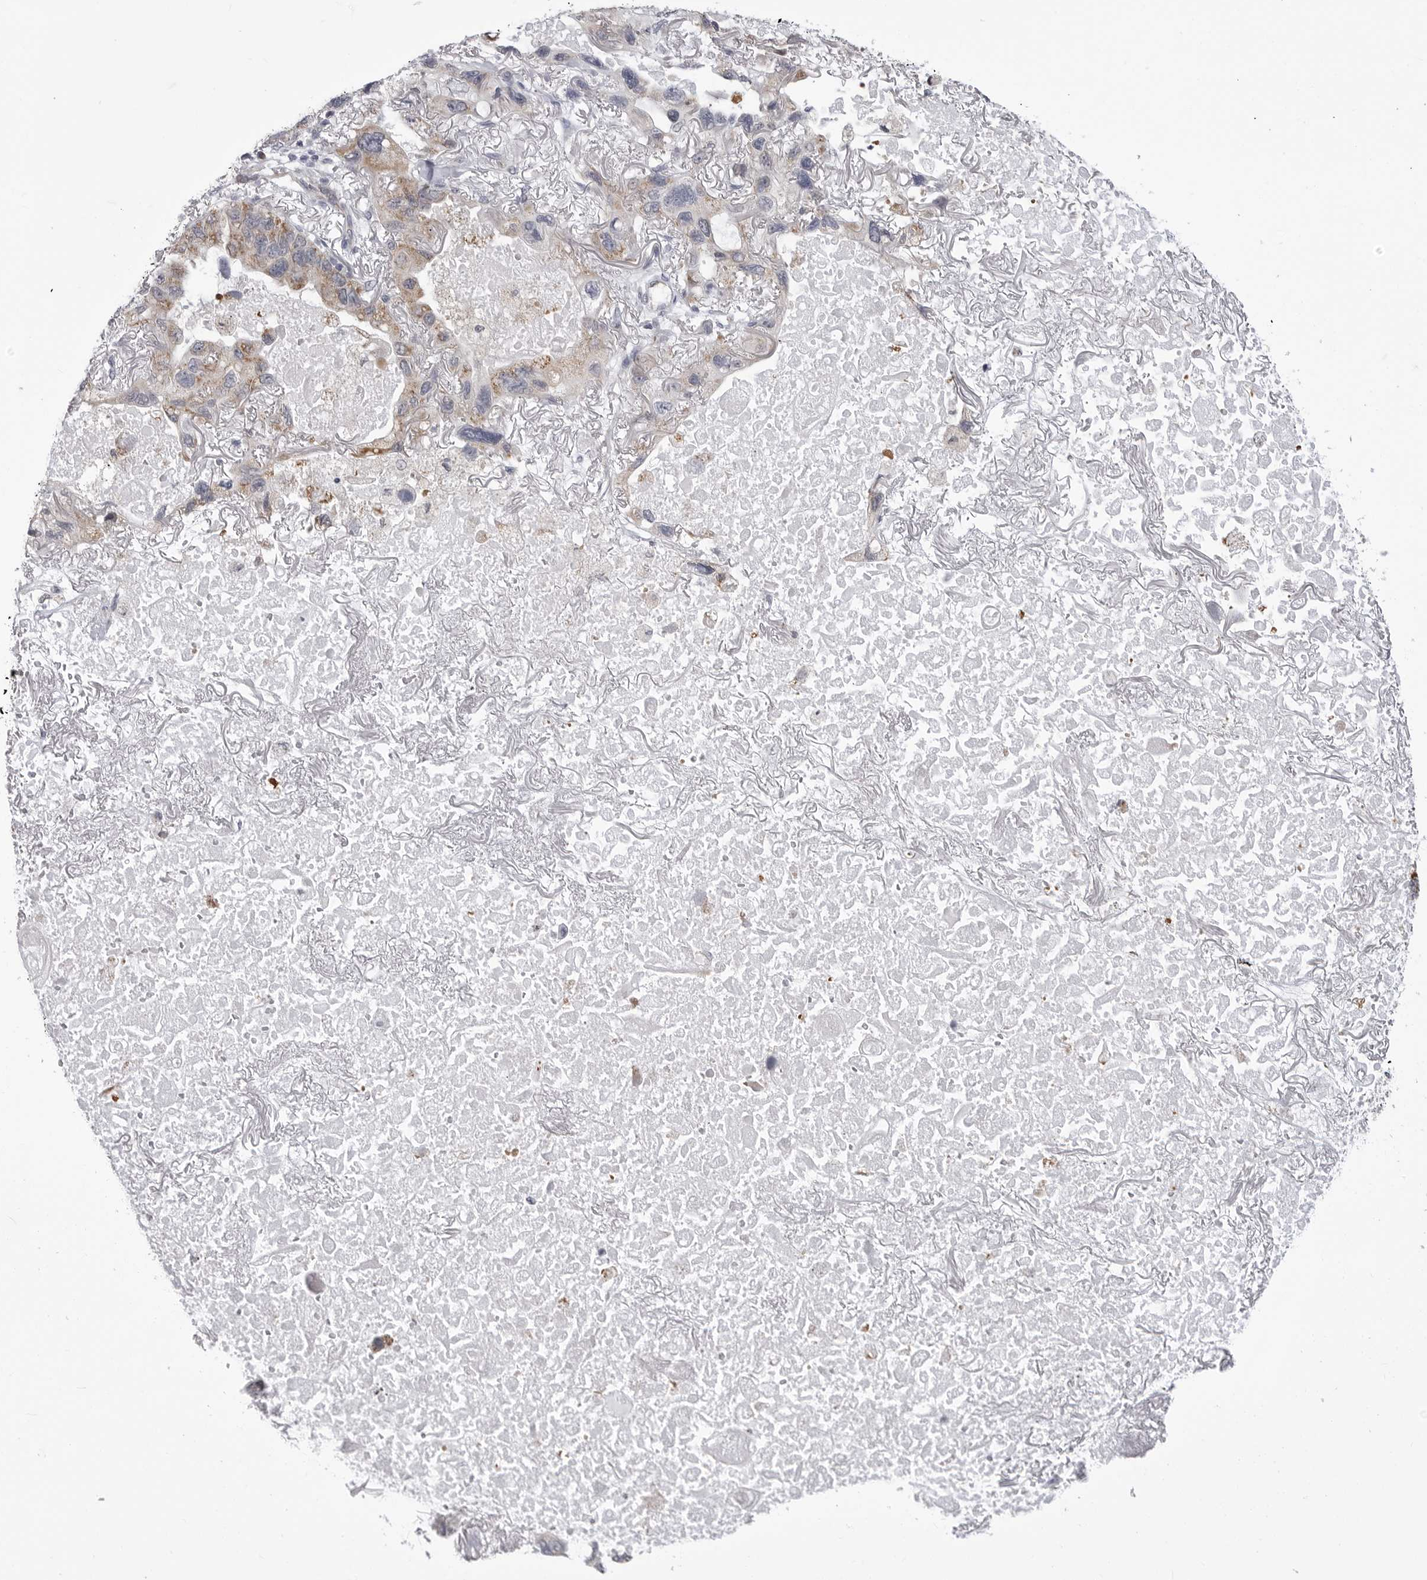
{"staining": {"intensity": "weak", "quantity": "25%-75%", "location": "cytoplasmic/membranous"}, "tissue": "lung cancer", "cell_type": "Tumor cells", "image_type": "cancer", "snomed": [{"axis": "morphology", "description": "Squamous cell carcinoma, NOS"}, {"axis": "topography", "description": "Lung"}], "caption": "A brown stain labels weak cytoplasmic/membranous expression of a protein in human lung cancer (squamous cell carcinoma) tumor cells.", "gene": "FH", "patient": {"sex": "female", "age": 73}}